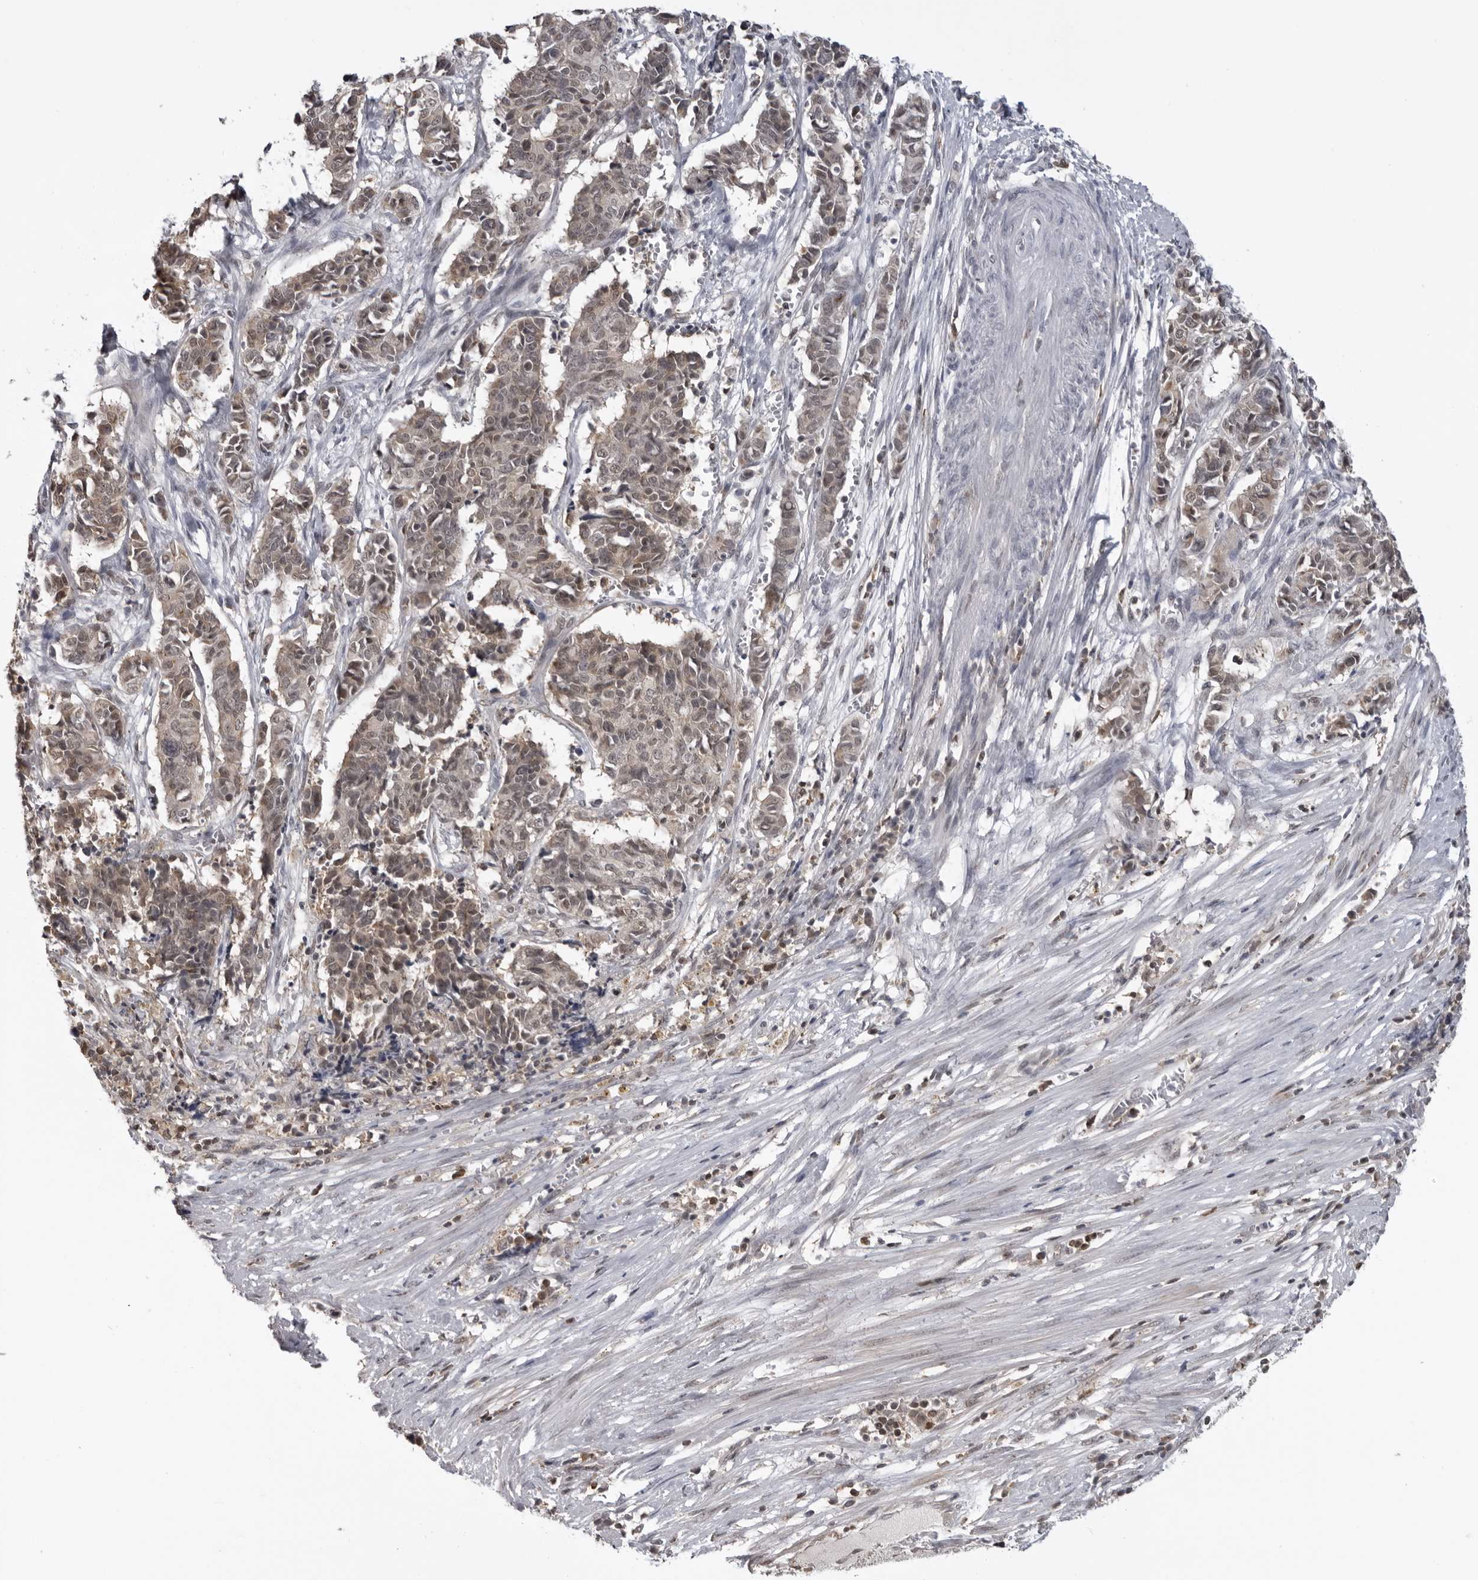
{"staining": {"intensity": "weak", "quantity": ">75%", "location": "cytoplasmic/membranous,nuclear"}, "tissue": "cervical cancer", "cell_type": "Tumor cells", "image_type": "cancer", "snomed": [{"axis": "morphology", "description": "Normal tissue, NOS"}, {"axis": "morphology", "description": "Squamous cell carcinoma, NOS"}, {"axis": "topography", "description": "Cervix"}], "caption": "Cervical cancer was stained to show a protein in brown. There is low levels of weak cytoplasmic/membranous and nuclear positivity in about >75% of tumor cells. The staining was performed using DAB (3,3'-diaminobenzidine) to visualize the protein expression in brown, while the nuclei were stained in blue with hematoxylin (Magnification: 20x).", "gene": "PDCL3", "patient": {"sex": "female", "age": 35}}